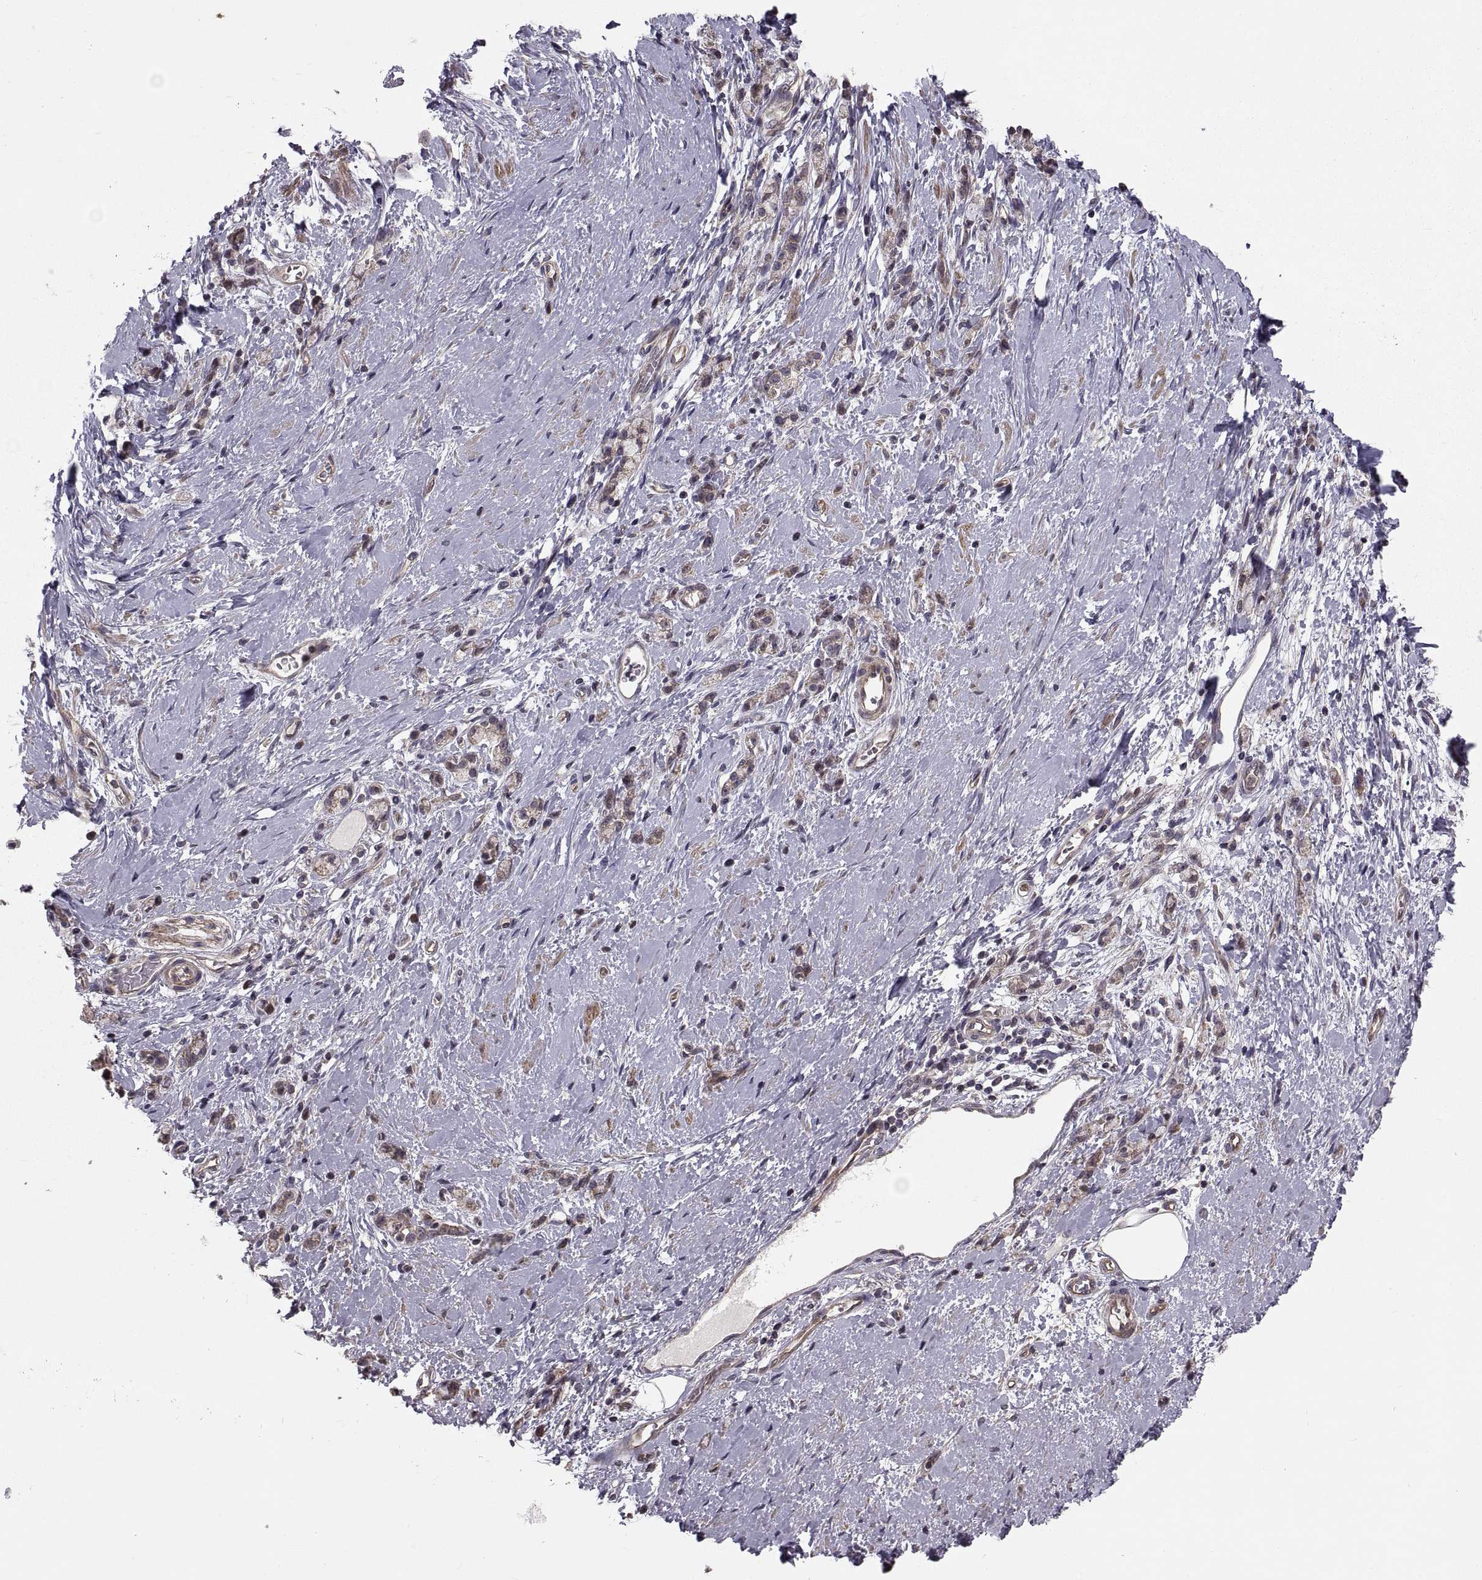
{"staining": {"intensity": "moderate", "quantity": "25%-75%", "location": "cytoplasmic/membranous"}, "tissue": "stomach cancer", "cell_type": "Tumor cells", "image_type": "cancer", "snomed": [{"axis": "morphology", "description": "Adenocarcinoma, NOS"}, {"axis": "topography", "description": "Stomach"}], "caption": "Moderate cytoplasmic/membranous positivity for a protein is present in approximately 25%-75% of tumor cells of stomach cancer (adenocarcinoma) using immunohistochemistry.", "gene": "PMM2", "patient": {"sex": "male", "age": 58}}